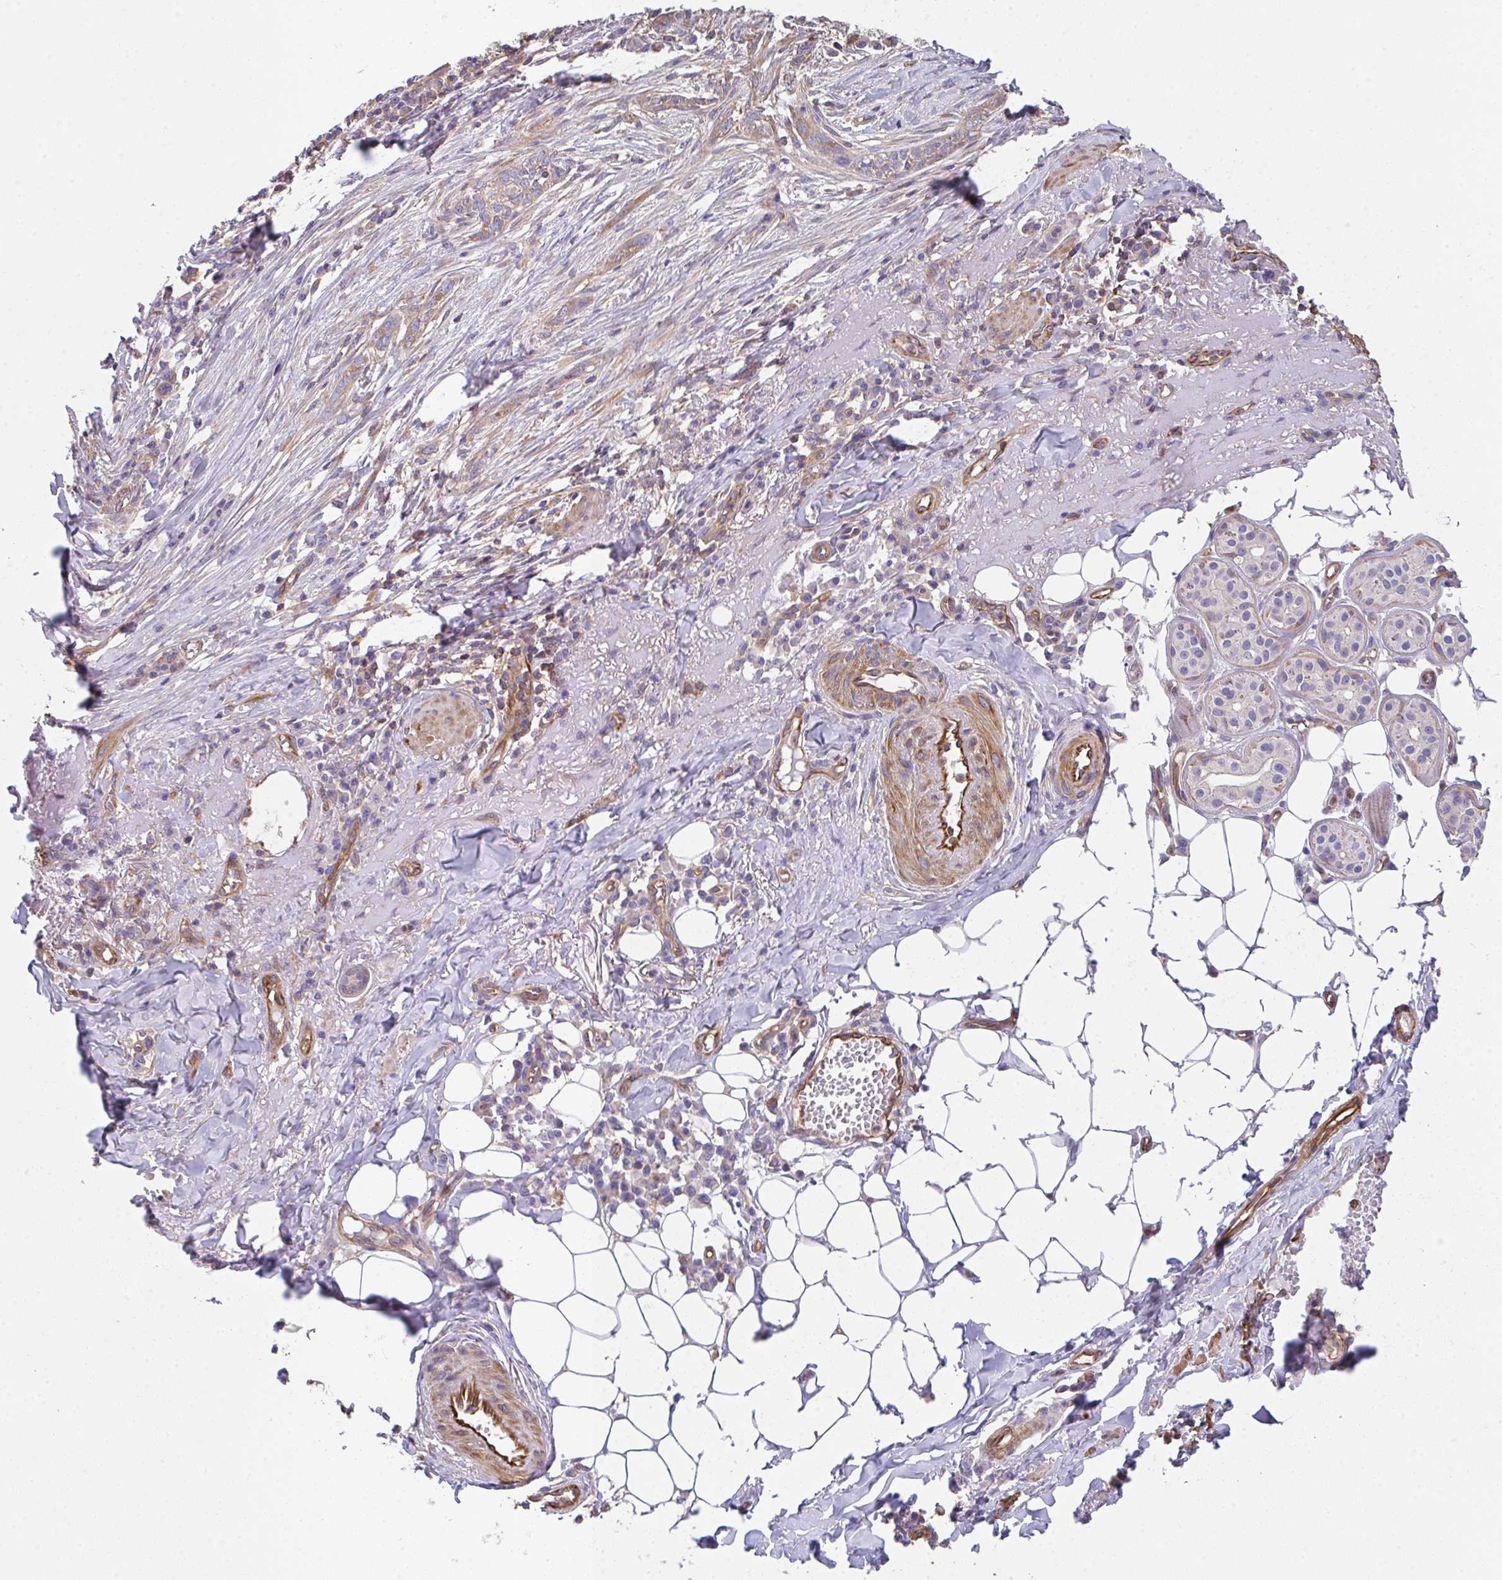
{"staining": {"intensity": "moderate", "quantity": ">75%", "location": "cytoplasmic/membranous"}, "tissue": "skin cancer", "cell_type": "Tumor cells", "image_type": "cancer", "snomed": [{"axis": "morphology", "description": "Basal cell carcinoma"}, {"axis": "topography", "description": "Skin"}], "caption": "Skin cancer (basal cell carcinoma) stained with a brown dye demonstrates moderate cytoplasmic/membranous positive staining in about >75% of tumor cells.", "gene": "TMEM229A", "patient": {"sex": "female", "age": 93}}